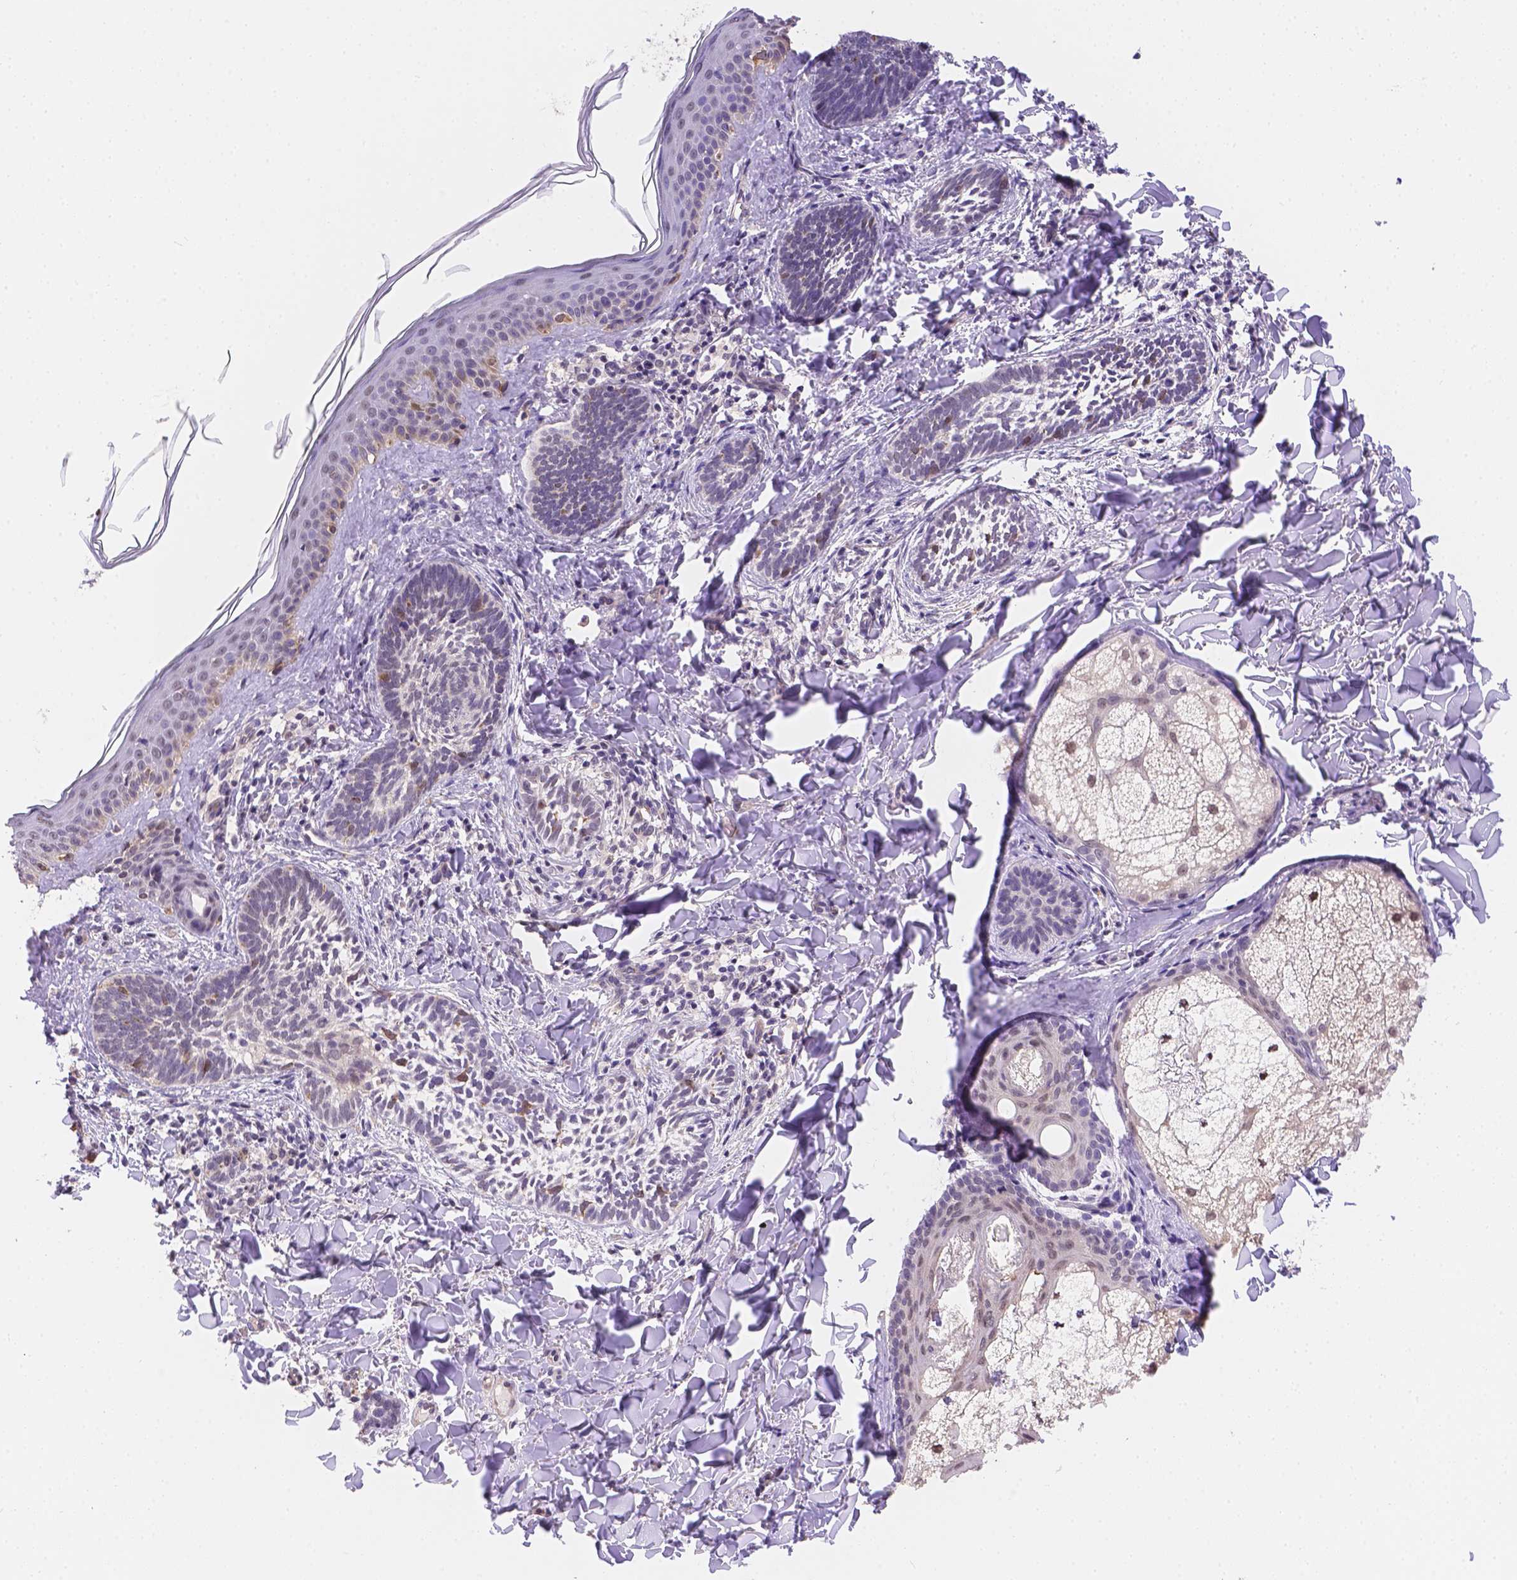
{"staining": {"intensity": "negative", "quantity": "none", "location": "none"}, "tissue": "skin cancer", "cell_type": "Tumor cells", "image_type": "cancer", "snomed": [{"axis": "morphology", "description": "Normal tissue, NOS"}, {"axis": "morphology", "description": "Basal cell carcinoma"}, {"axis": "topography", "description": "Skin"}], "caption": "Skin cancer (basal cell carcinoma) was stained to show a protein in brown. There is no significant staining in tumor cells.", "gene": "NXPE2", "patient": {"sex": "male", "age": 46}}